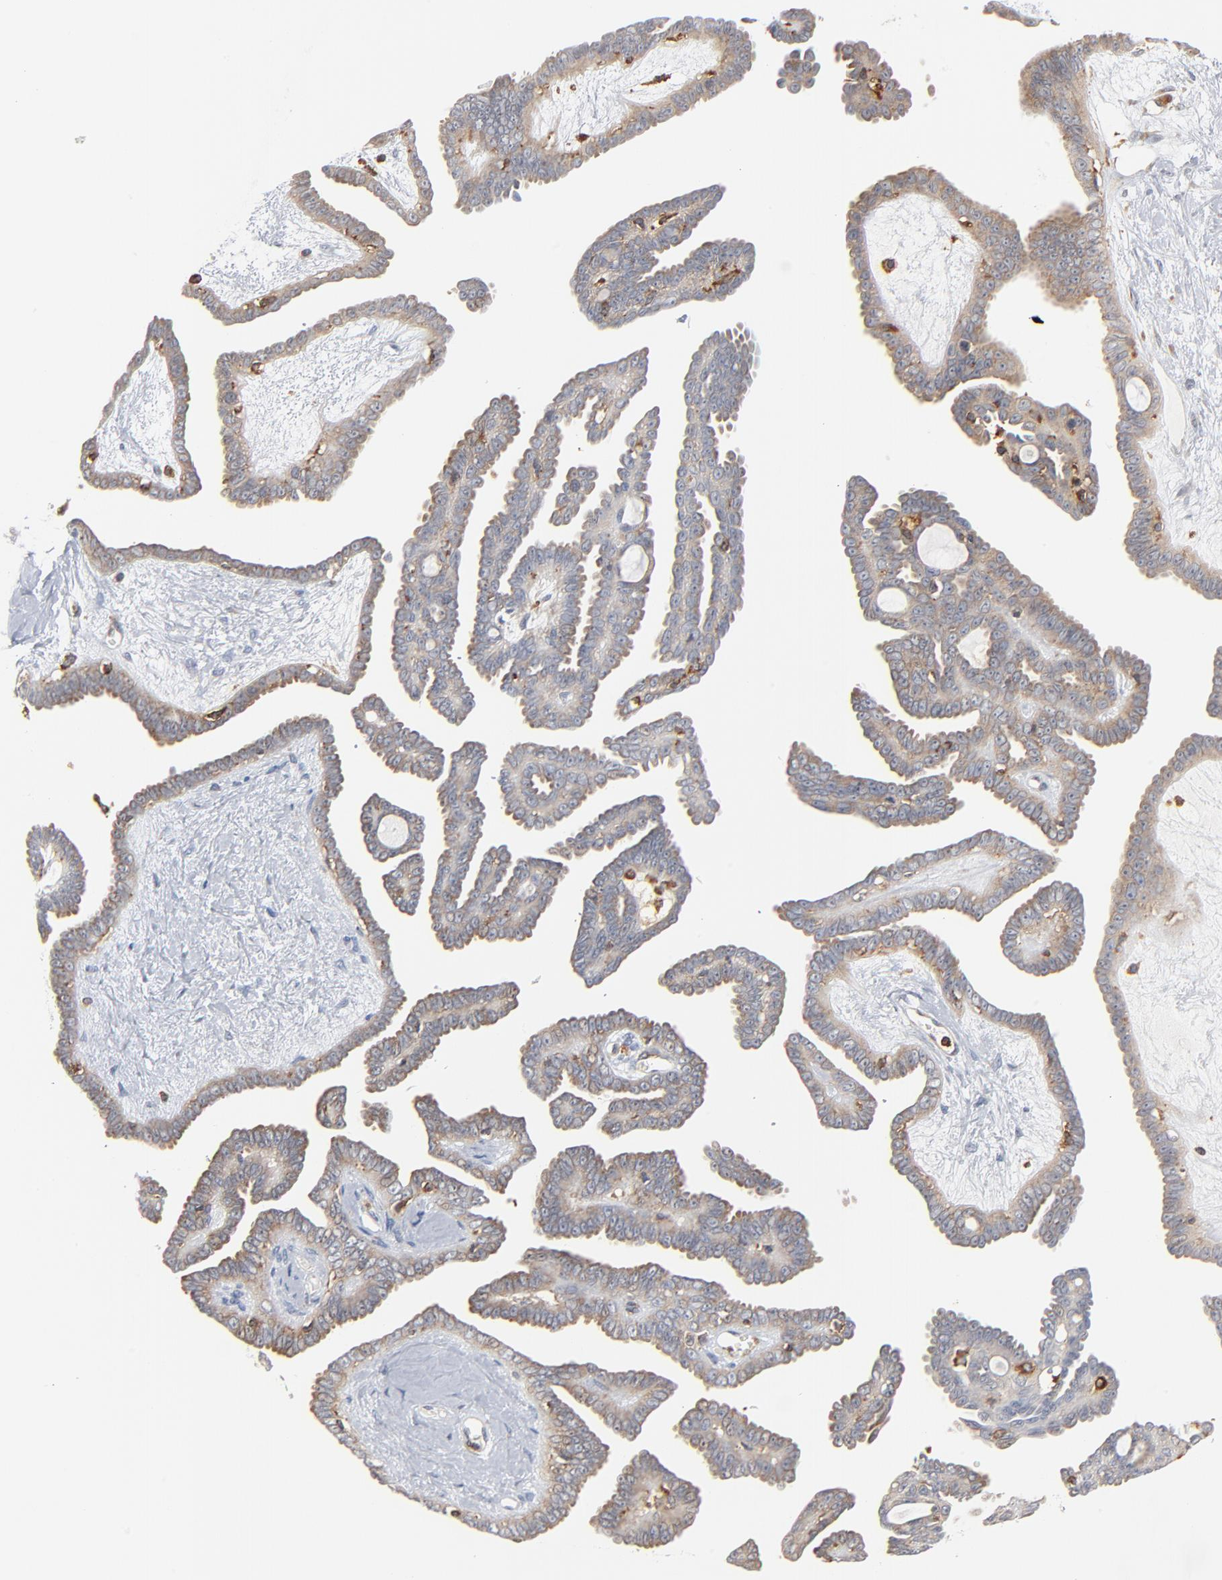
{"staining": {"intensity": "weak", "quantity": "<25%", "location": "cytoplasmic/membranous"}, "tissue": "ovarian cancer", "cell_type": "Tumor cells", "image_type": "cancer", "snomed": [{"axis": "morphology", "description": "Cystadenocarcinoma, serous, NOS"}, {"axis": "topography", "description": "Ovary"}], "caption": "This is a image of immunohistochemistry staining of ovarian cancer (serous cystadenocarcinoma), which shows no positivity in tumor cells.", "gene": "SH3KBP1", "patient": {"sex": "female", "age": 71}}